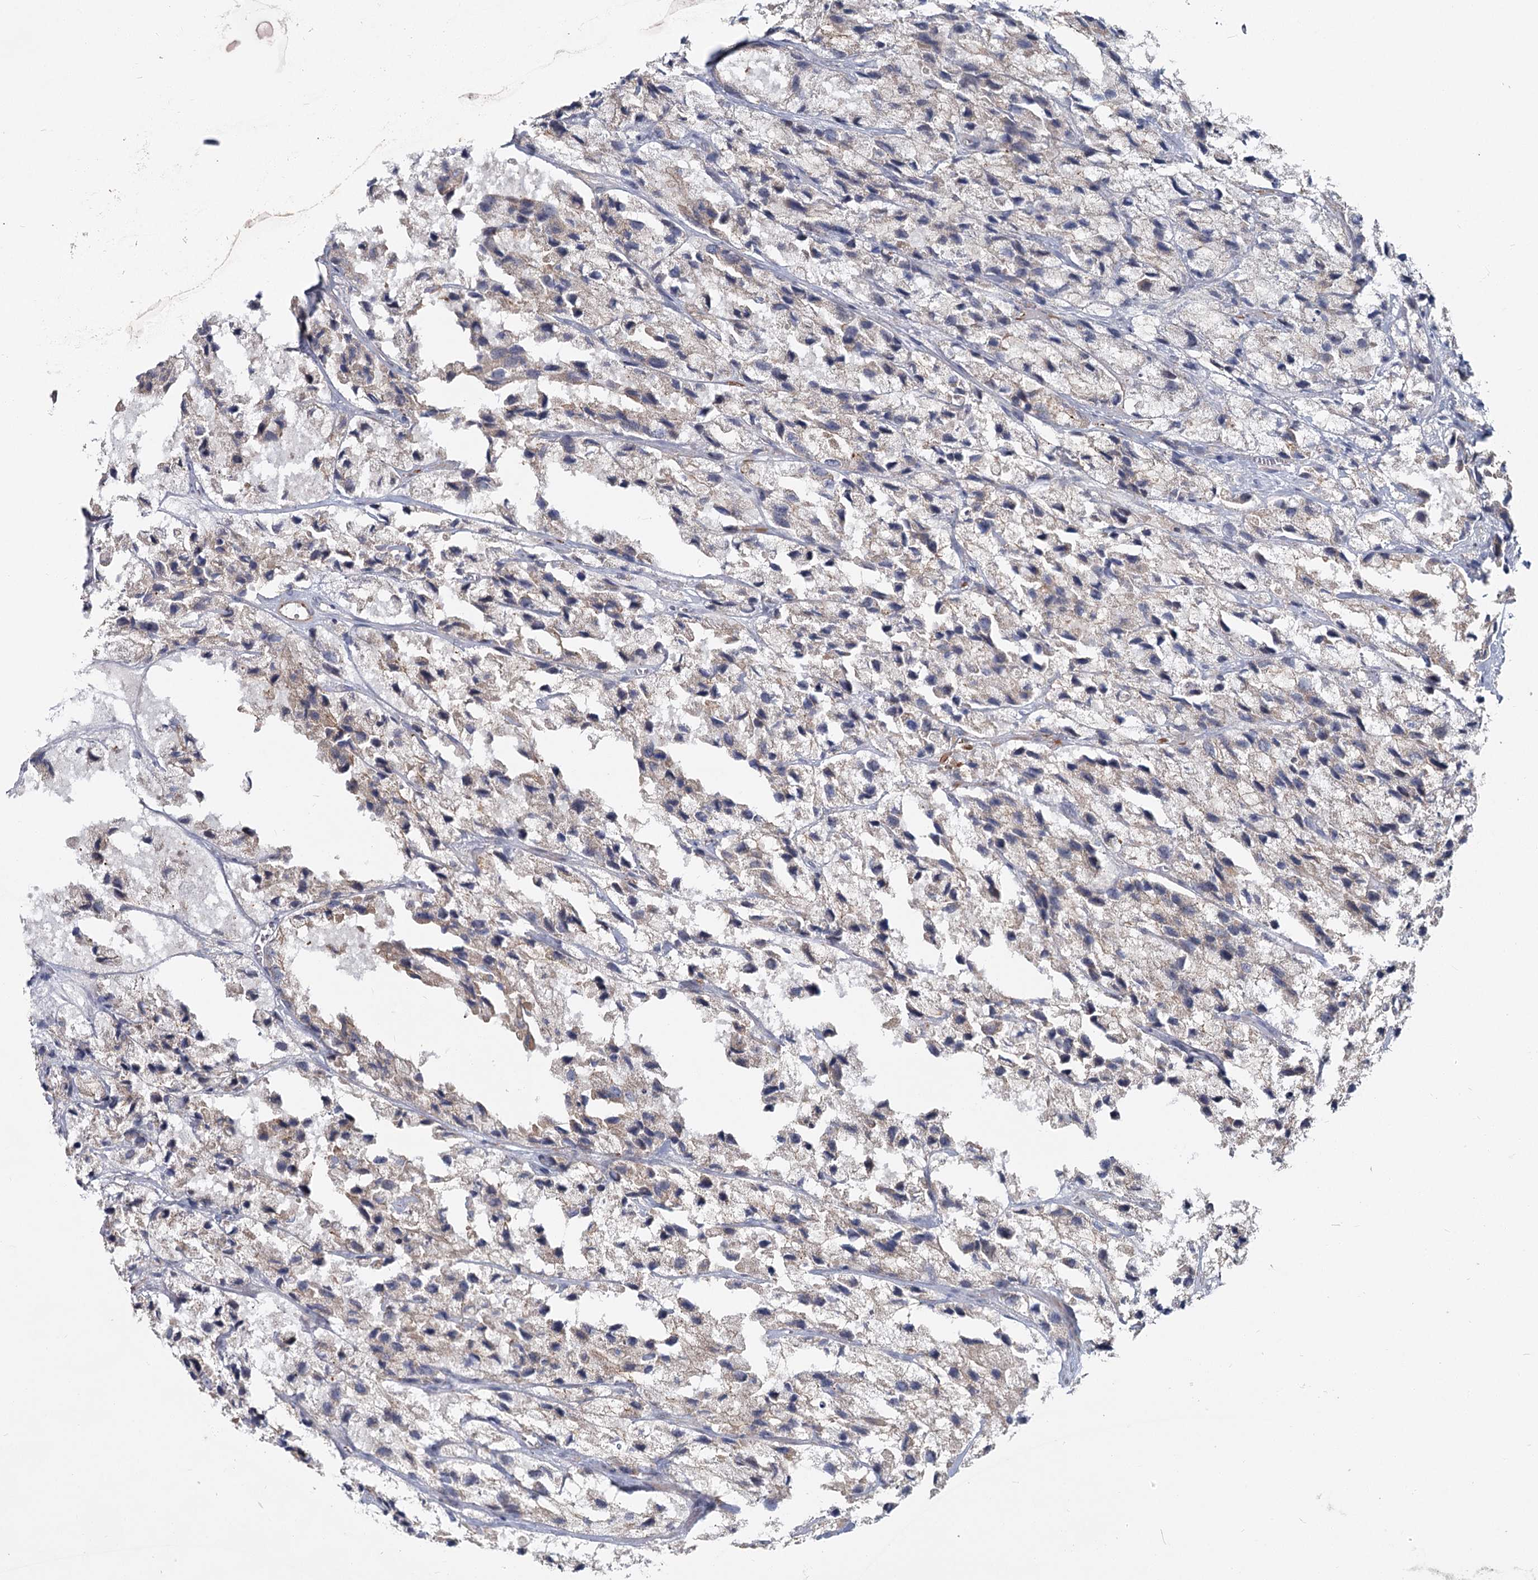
{"staining": {"intensity": "negative", "quantity": "none", "location": "none"}, "tissue": "prostate cancer", "cell_type": "Tumor cells", "image_type": "cancer", "snomed": [{"axis": "morphology", "description": "Adenocarcinoma, High grade"}, {"axis": "topography", "description": "Prostate"}], "caption": "The image shows no staining of tumor cells in prostate adenocarcinoma (high-grade).", "gene": "ABHD8", "patient": {"sex": "male", "age": 66}}